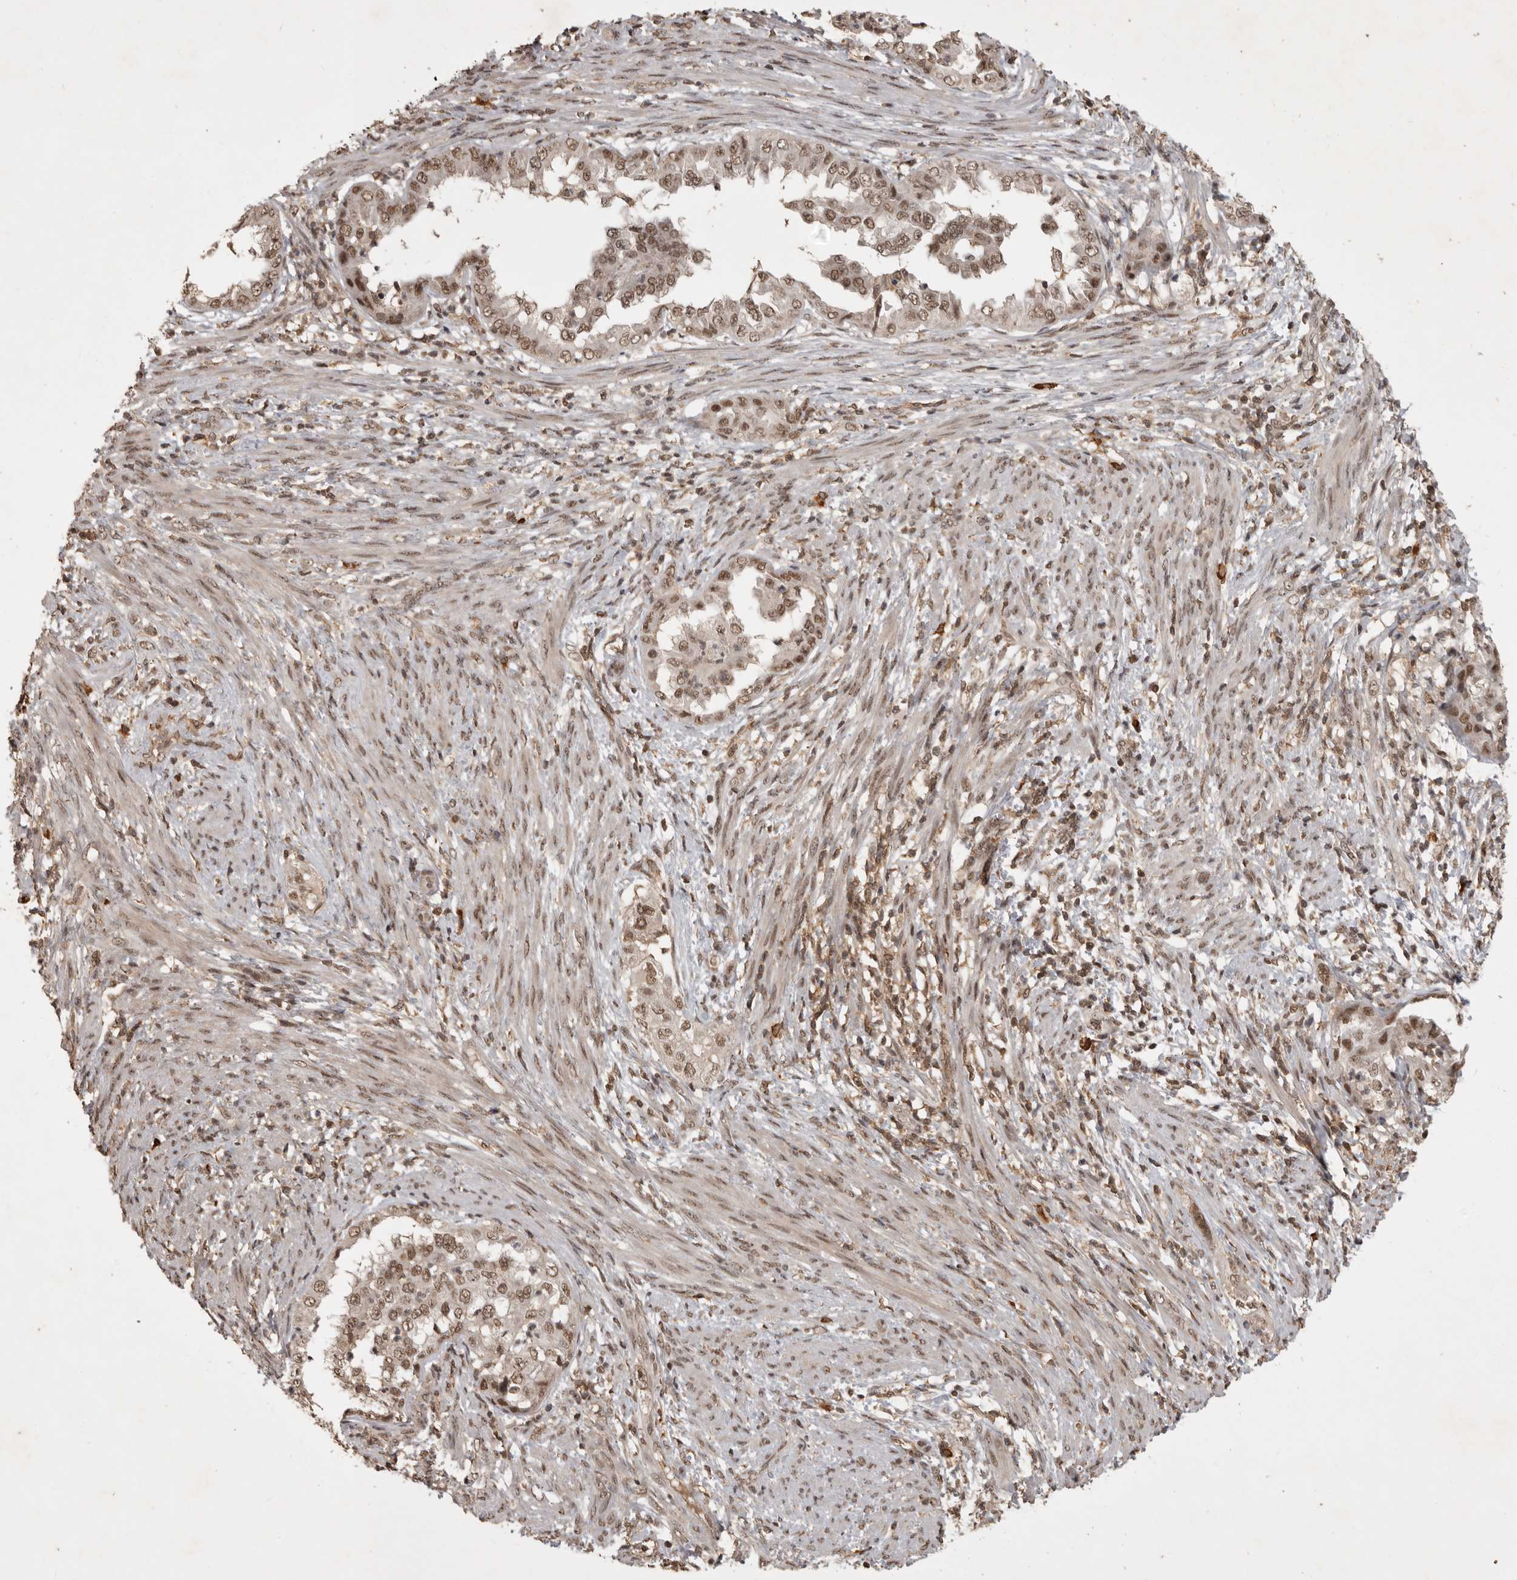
{"staining": {"intensity": "moderate", "quantity": ">75%", "location": "nuclear"}, "tissue": "endometrial cancer", "cell_type": "Tumor cells", "image_type": "cancer", "snomed": [{"axis": "morphology", "description": "Adenocarcinoma, NOS"}, {"axis": "topography", "description": "Endometrium"}], "caption": "Brown immunohistochemical staining in endometrial cancer shows moderate nuclear staining in about >75% of tumor cells. (IHC, brightfield microscopy, high magnification).", "gene": "CBLL1", "patient": {"sex": "female", "age": 85}}